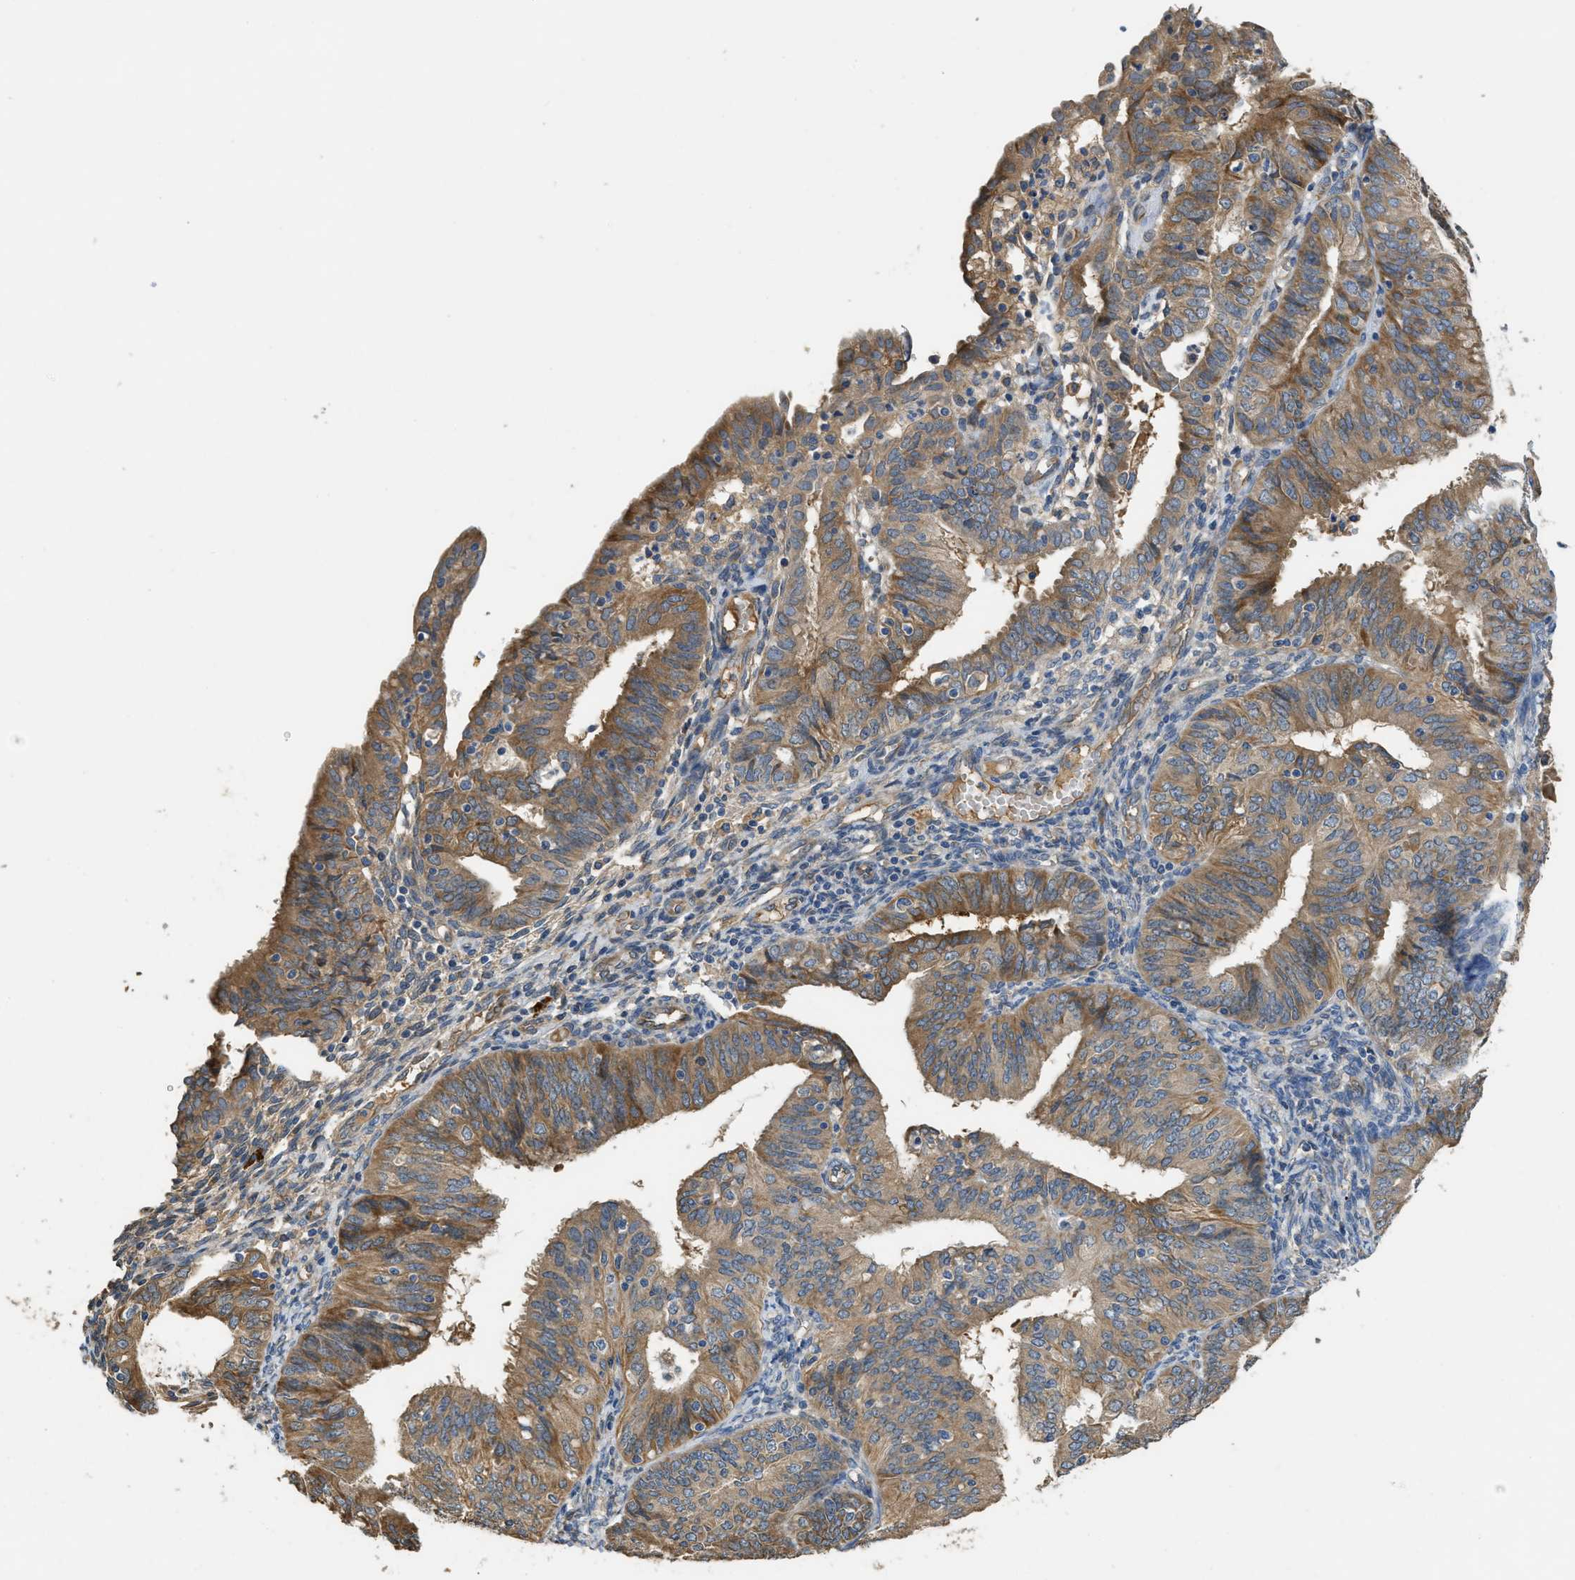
{"staining": {"intensity": "moderate", "quantity": ">75%", "location": "cytoplasmic/membranous"}, "tissue": "endometrial cancer", "cell_type": "Tumor cells", "image_type": "cancer", "snomed": [{"axis": "morphology", "description": "Adenocarcinoma, NOS"}, {"axis": "topography", "description": "Endometrium"}], "caption": "Immunohistochemical staining of endometrial adenocarcinoma demonstrates moderate cytoplasmic/membranous protein positivity in approximately >75% of tumor cells.", "gene": "RIPK2", "patient": {"sex": "female", "age": 58}}